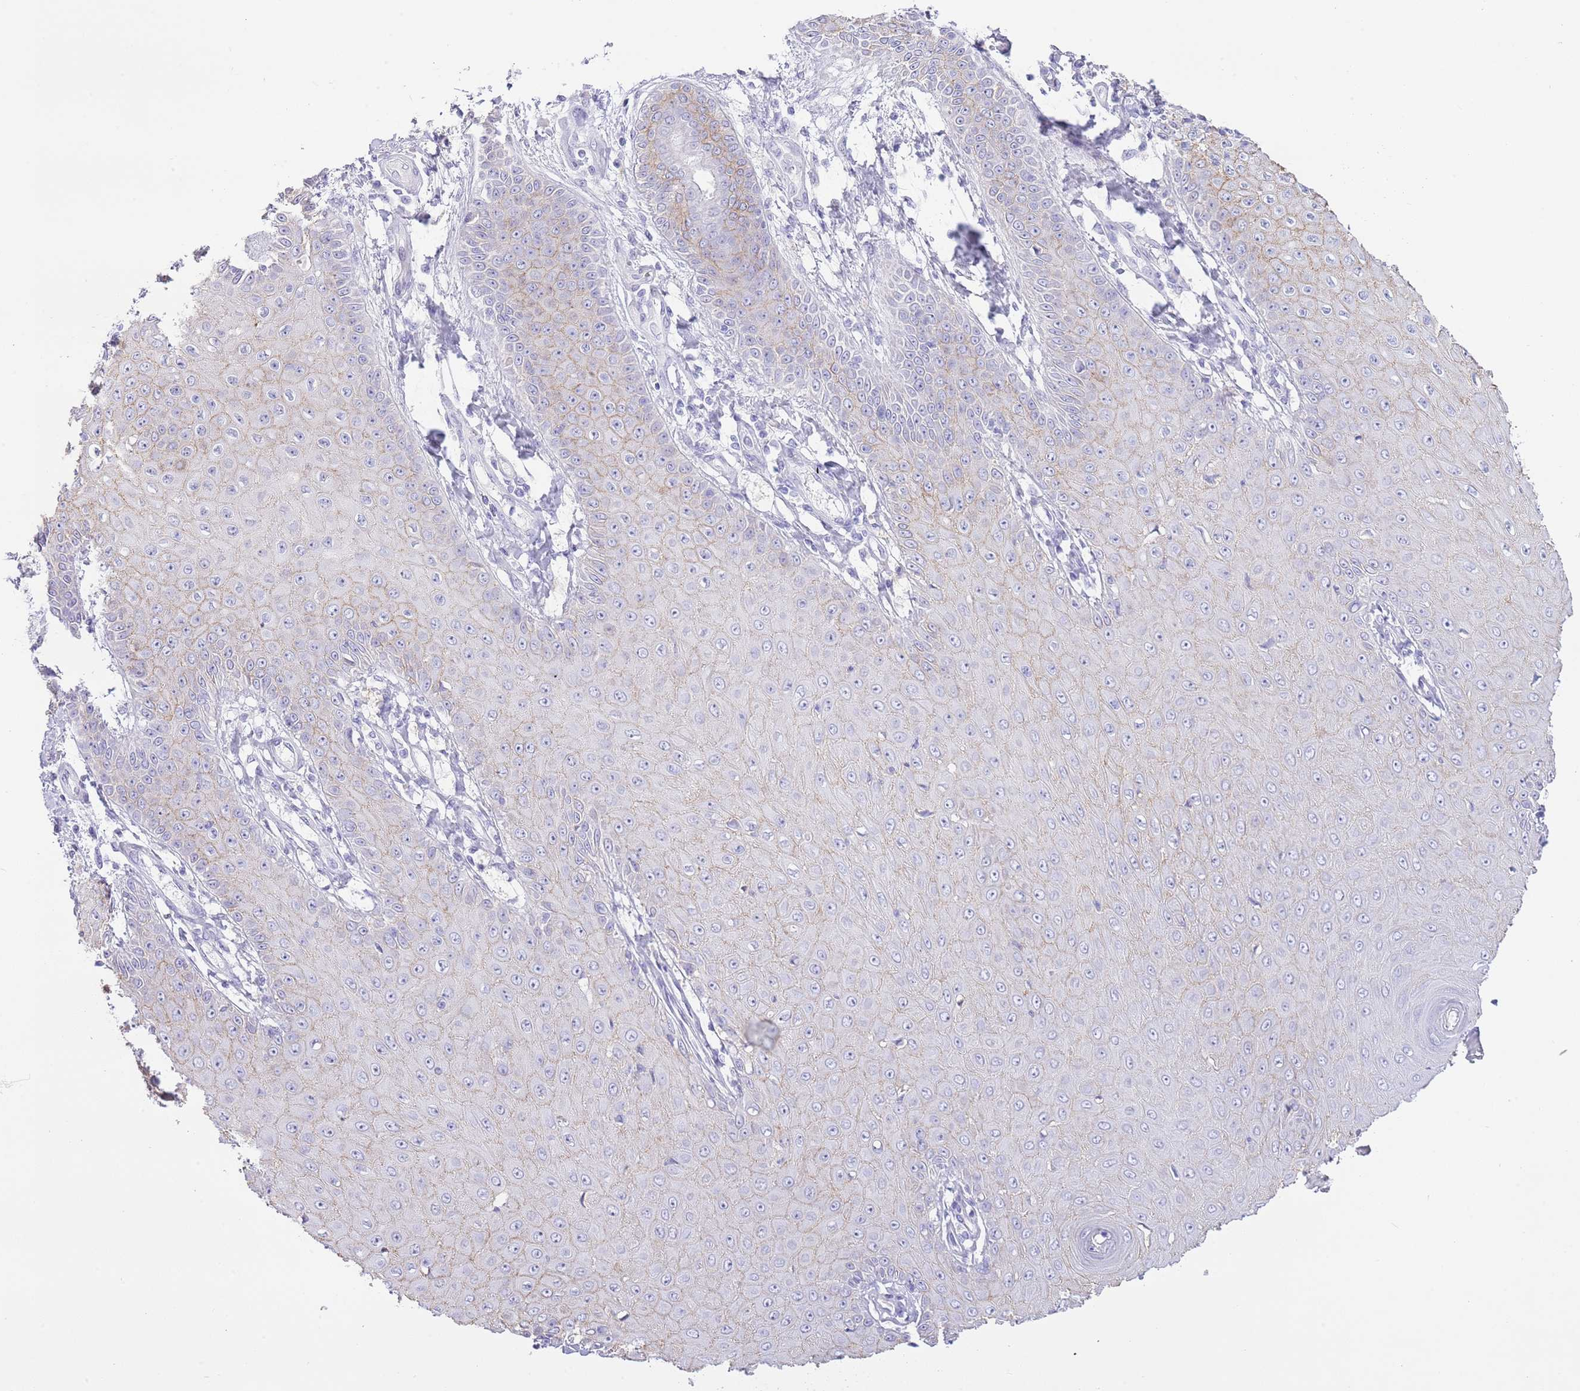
{"staining": {"intensity": "negative", "quantity": "none", "location": "none"}, "tissue": "skin cancer", "cell_type": "Tumor cells", "image_type": "cancer", "snomed": [{"axis": "morphology", "description": "Squamous cell carcinoma, NOS"}, {"axis": "topography", "description": "Skin"}], "caption": "Immunohistochemistry histopathology image of neoplastic tissue: human squamous cell carcinoma (skin) stained with DAB (3,3'-diaminobenzidine) reveals no significant protein expression in tumor cells.", "gene": "OR2Z1", "patient": {"sex": "male", "age": 70}}